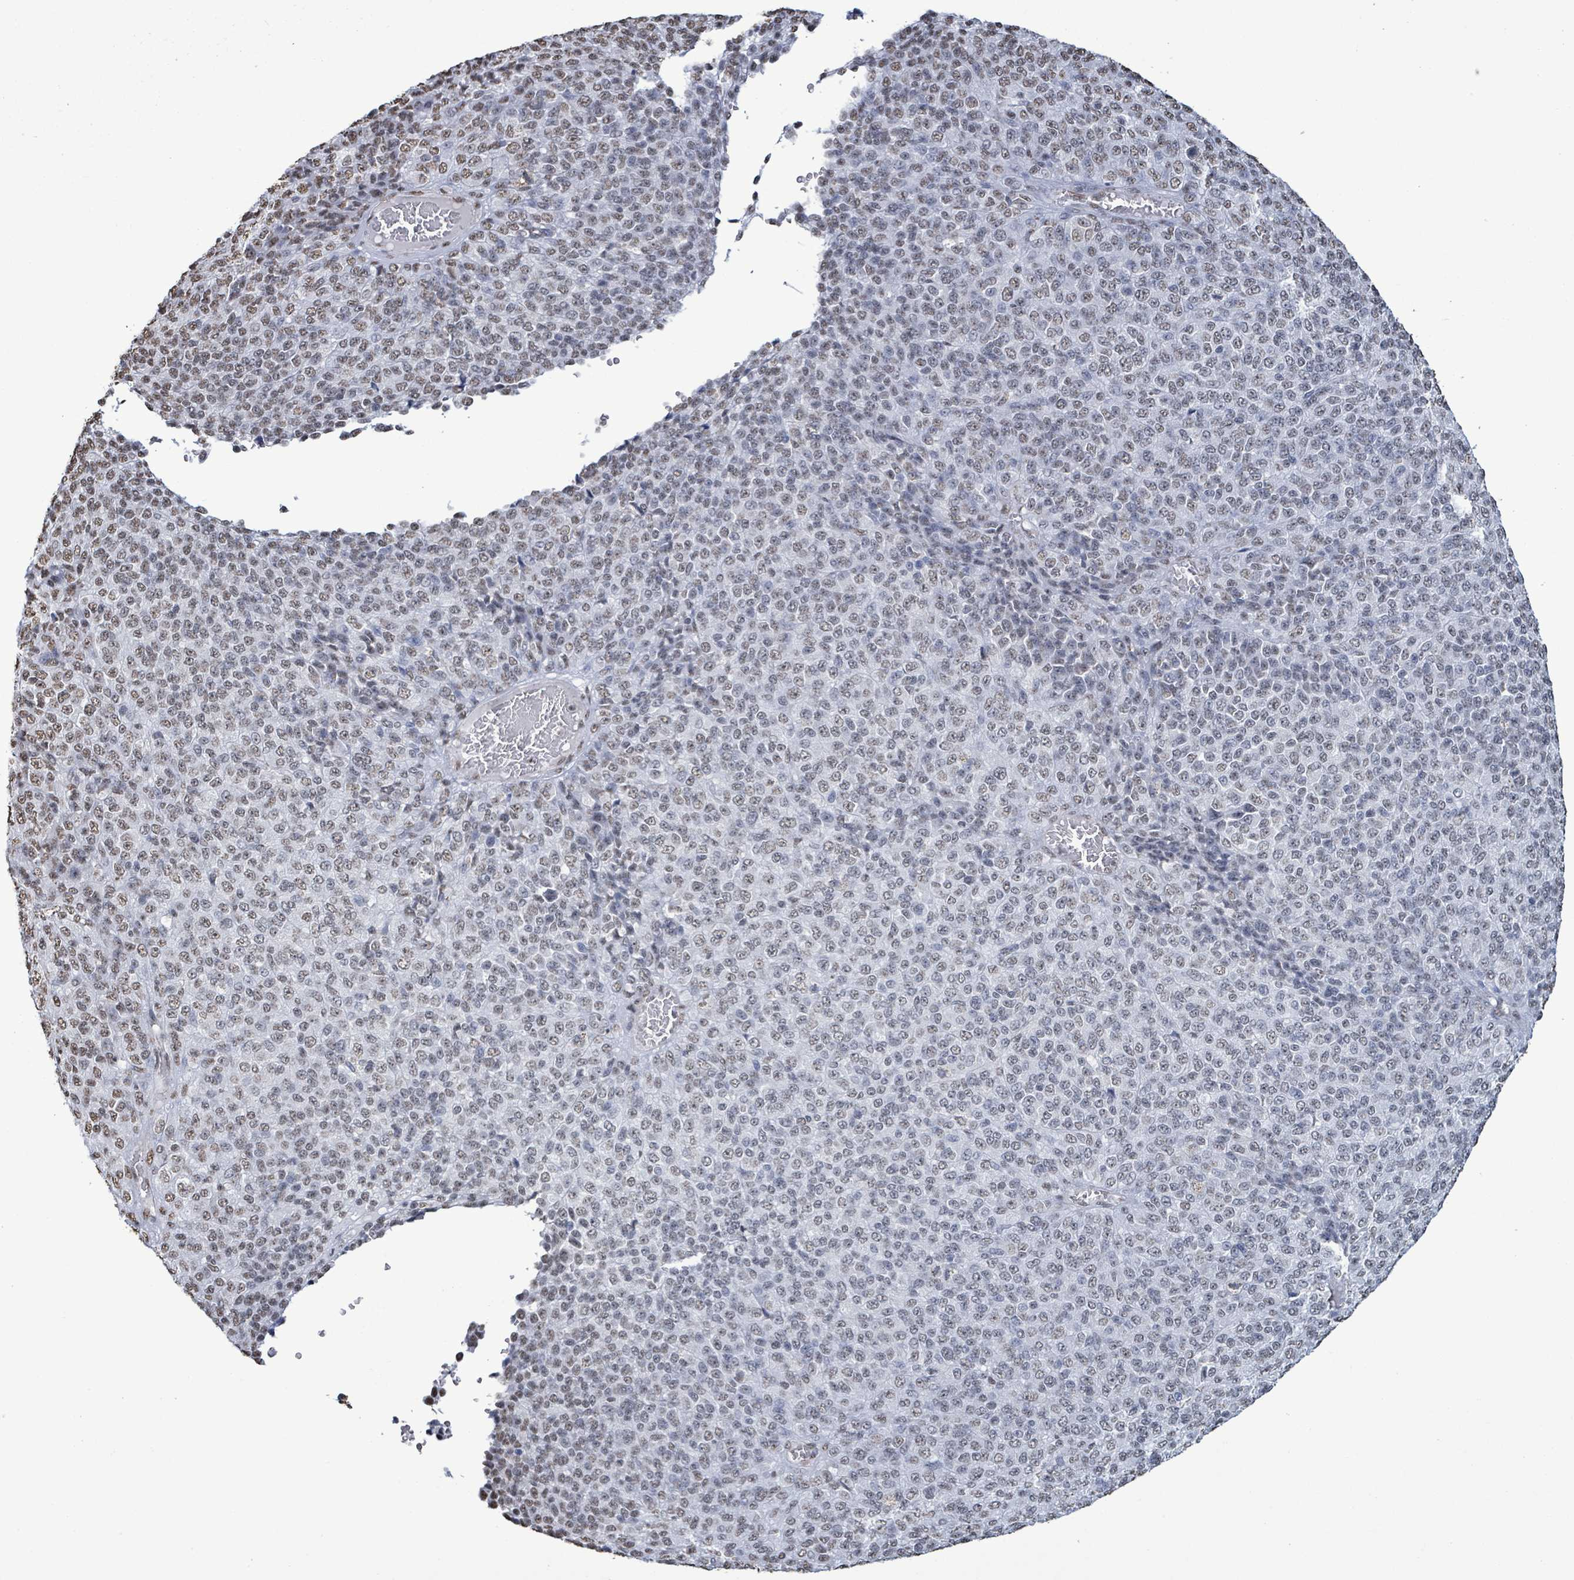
{"staining": {"intensity": "weak", "quantity": "25%-75%", "location": "nuclear"}, "tissue": "melanoma", "cell_type": "Tumor cells", "image_type": "cancer", "snomed": [{"axis": "morphology", "description": "Malignant melanoma, Metastatic site"}, {"axis": "topography", "description": "Brain"}], "caption": "The image reveals staining of malignant melanoma (metastatic site), revealing weak nuclear protein expression (brown color) within tumor cells. The protein of interest is shown in brown color, while the nuclei are stained blue.", "gene": "SAMD14", "patient": {"sex": "female", "age": 56}}